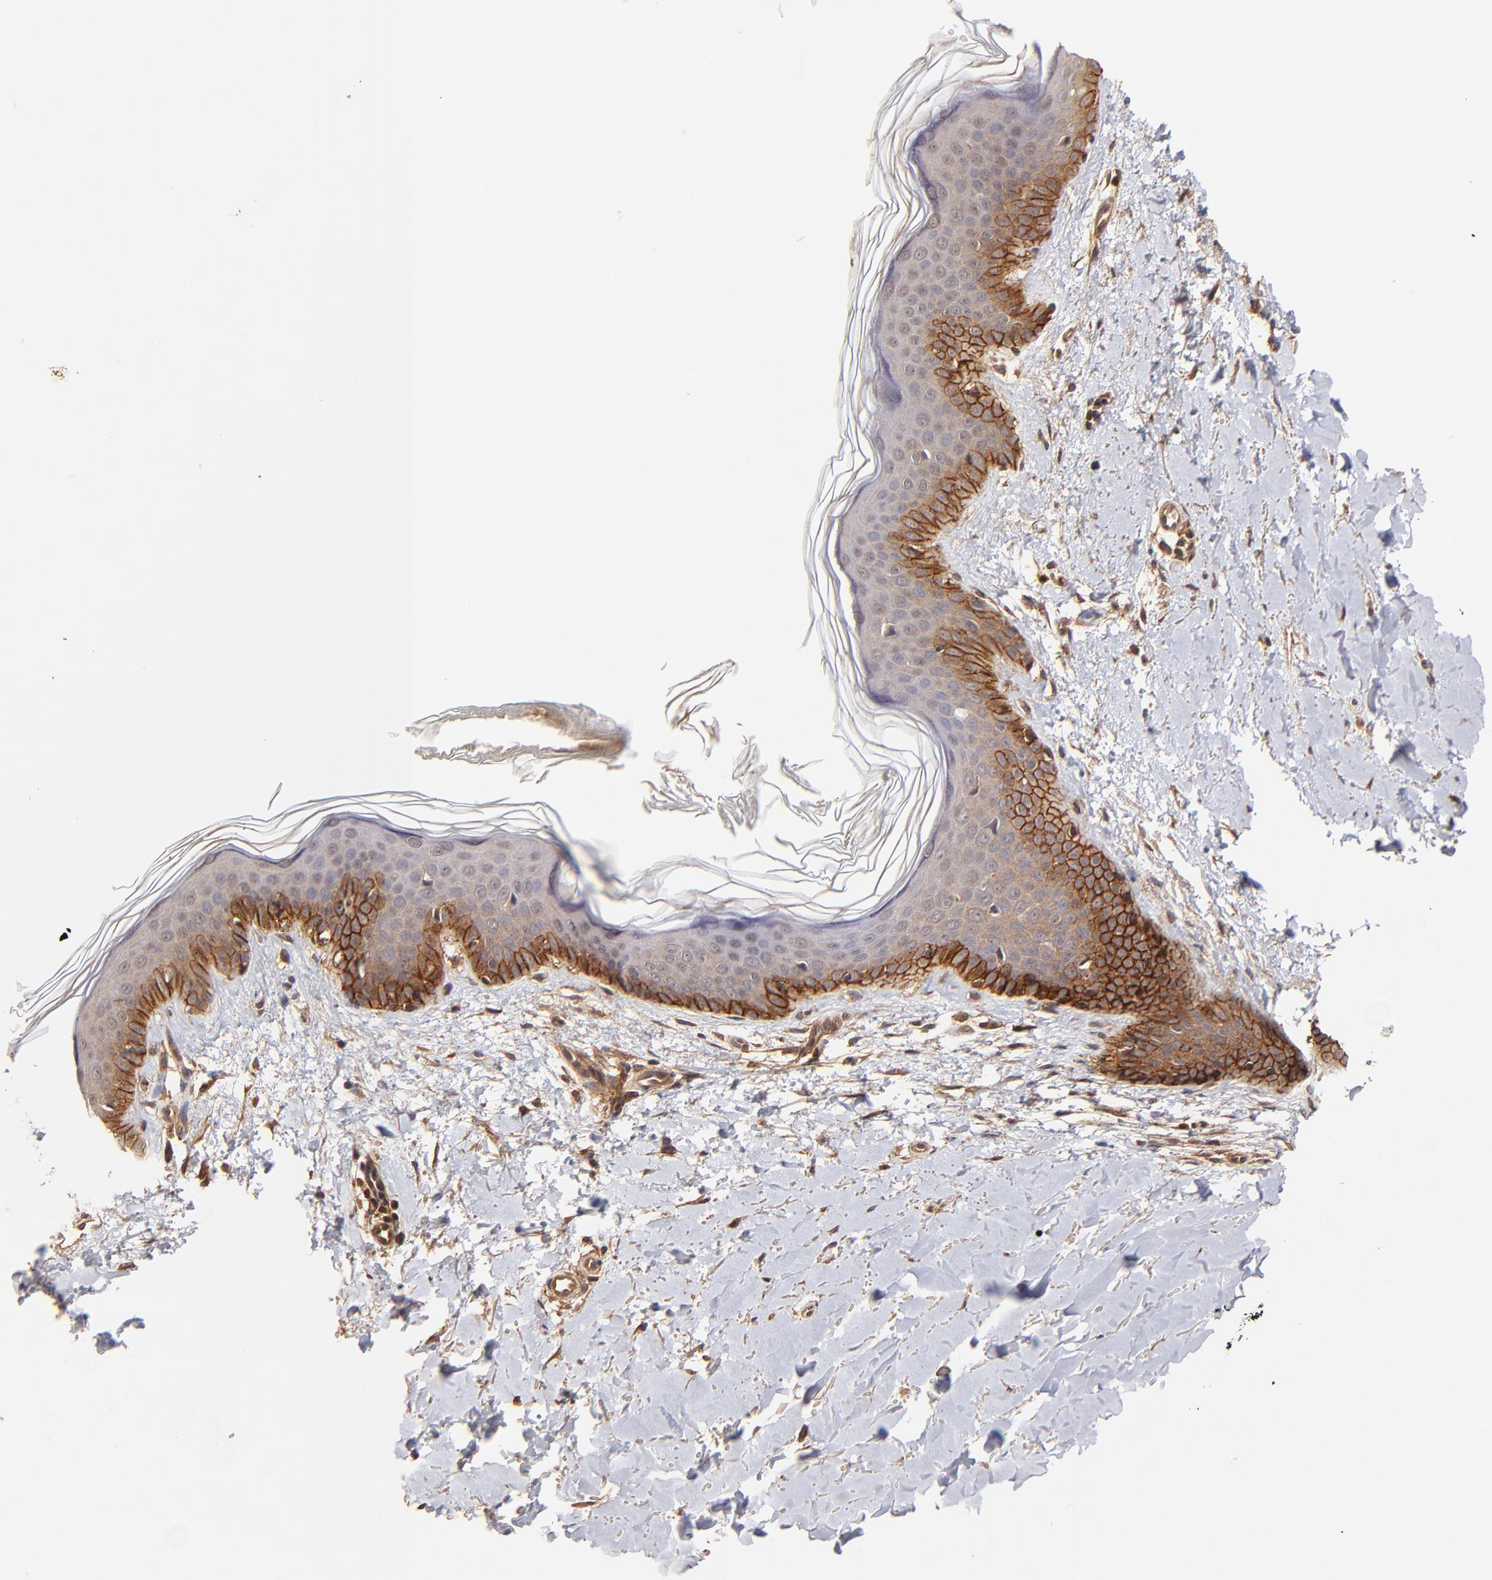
{"staining": {"intensity": "strong", "quantity": ">75%", "location": "cytoplasmic/membranous"}, "tissue": "skin", "cell_type": "Fibroblasts", "image_type": "normal", "snomed": [{"axis": "morphology", "description": "Normal tissue, NOS"}, {"axis": "topography", "description": "Skin"}], "caption": "IHC histopathology image of unremarkable skin: skin stained using immunohistochemistry demonstrates high levels of strong protein expression localized specifically in the cytoplasmic/membranous of fibroblasts, appearing as a cytoplasmic/membranous brown color.", "gene": "ITGB1", "patient": {"sex": "female", "age": 56}}